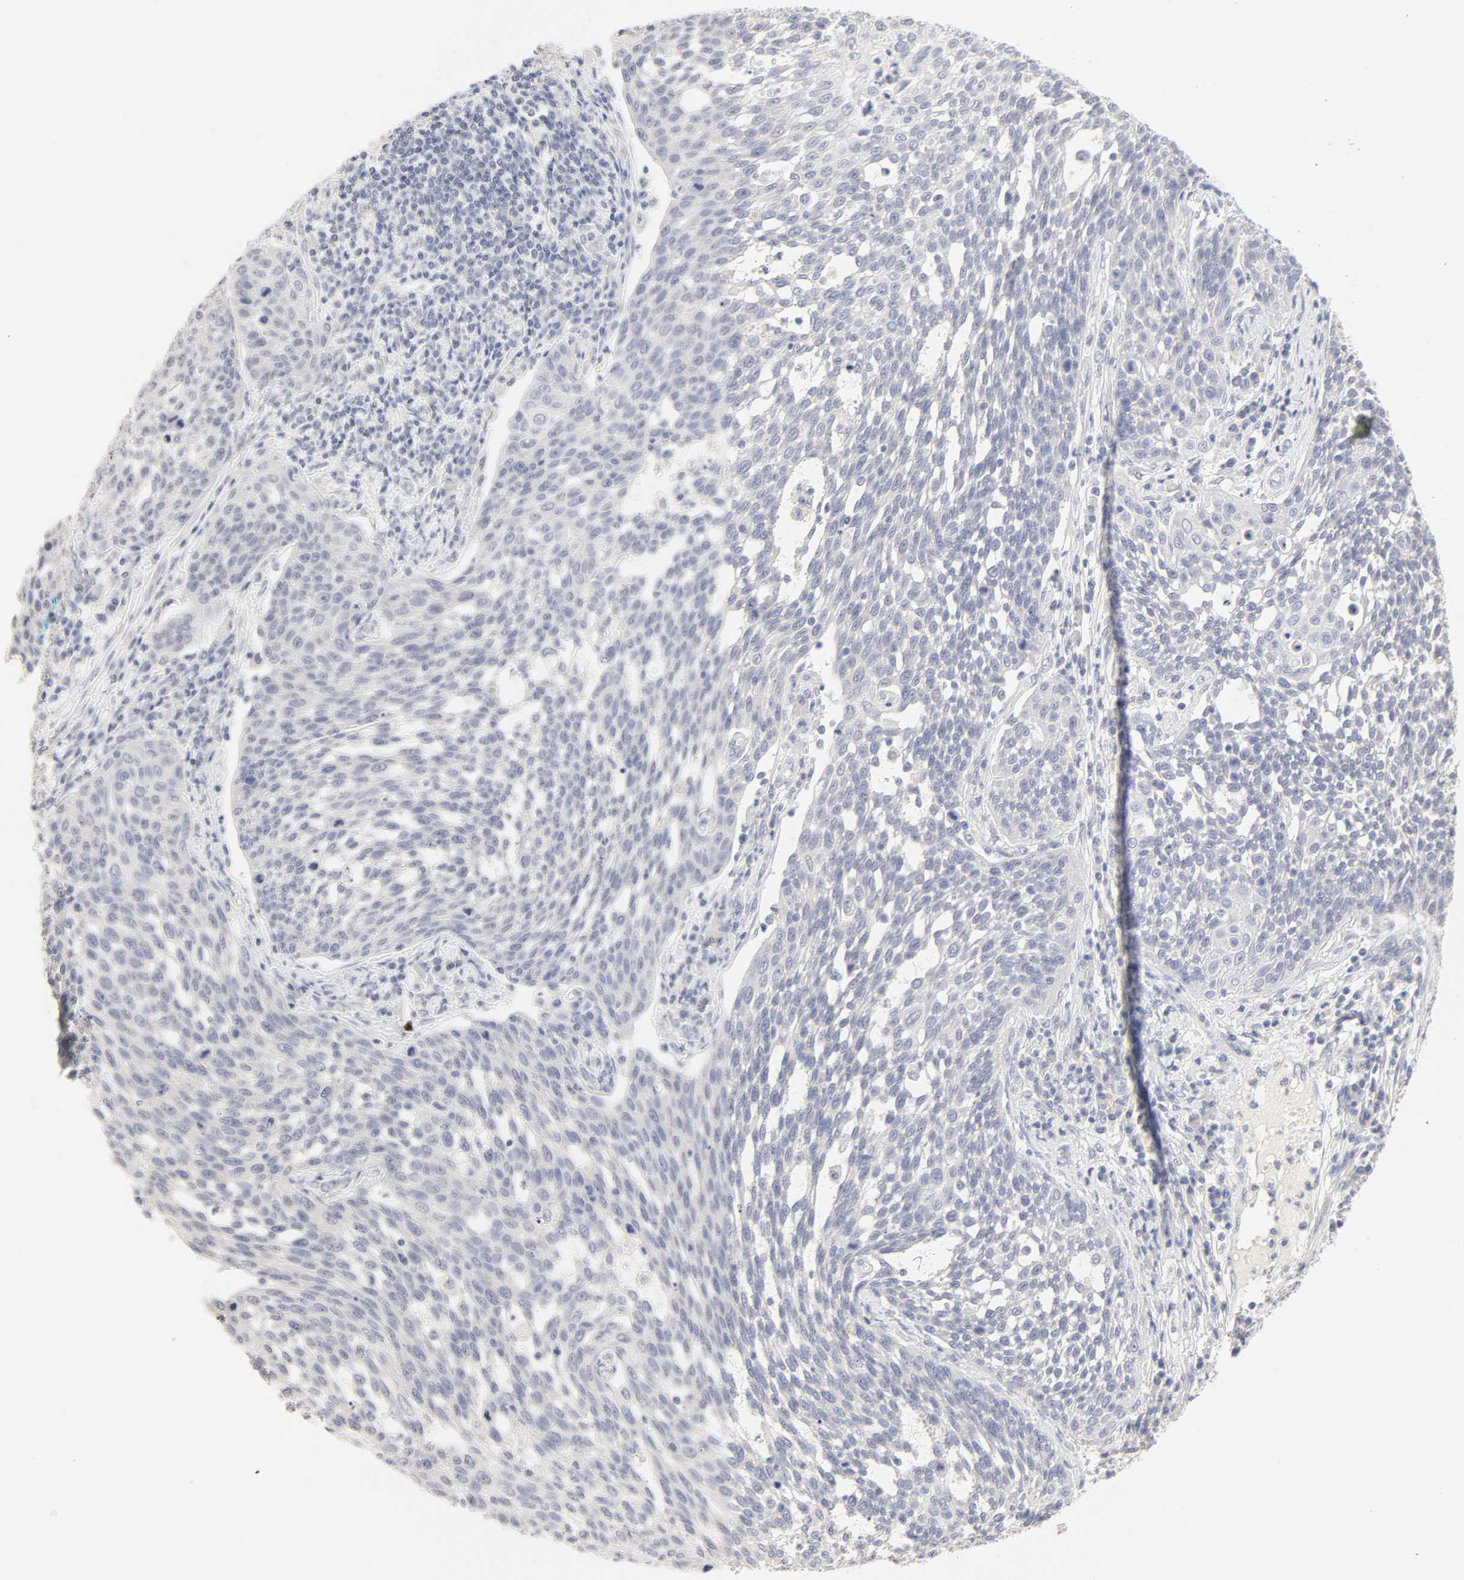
{"staining": {"intensity": "negative", "quantity": "none", "location": "none"}, "tissue": "cervical cancer", "cell_type": "Tumor cells", "image_type": "cancer", "snomed": [{"axis": "morphology", "description": "Squamous cell carcinoma, NOS"}, {"axis": "topography", "description": "Cervix"}], "caption": "Tumor cells are negative for brown protein staining in cervical cancer.", "gene": "CYP4B1", "patient": {"sex": "female", "age": 34}}